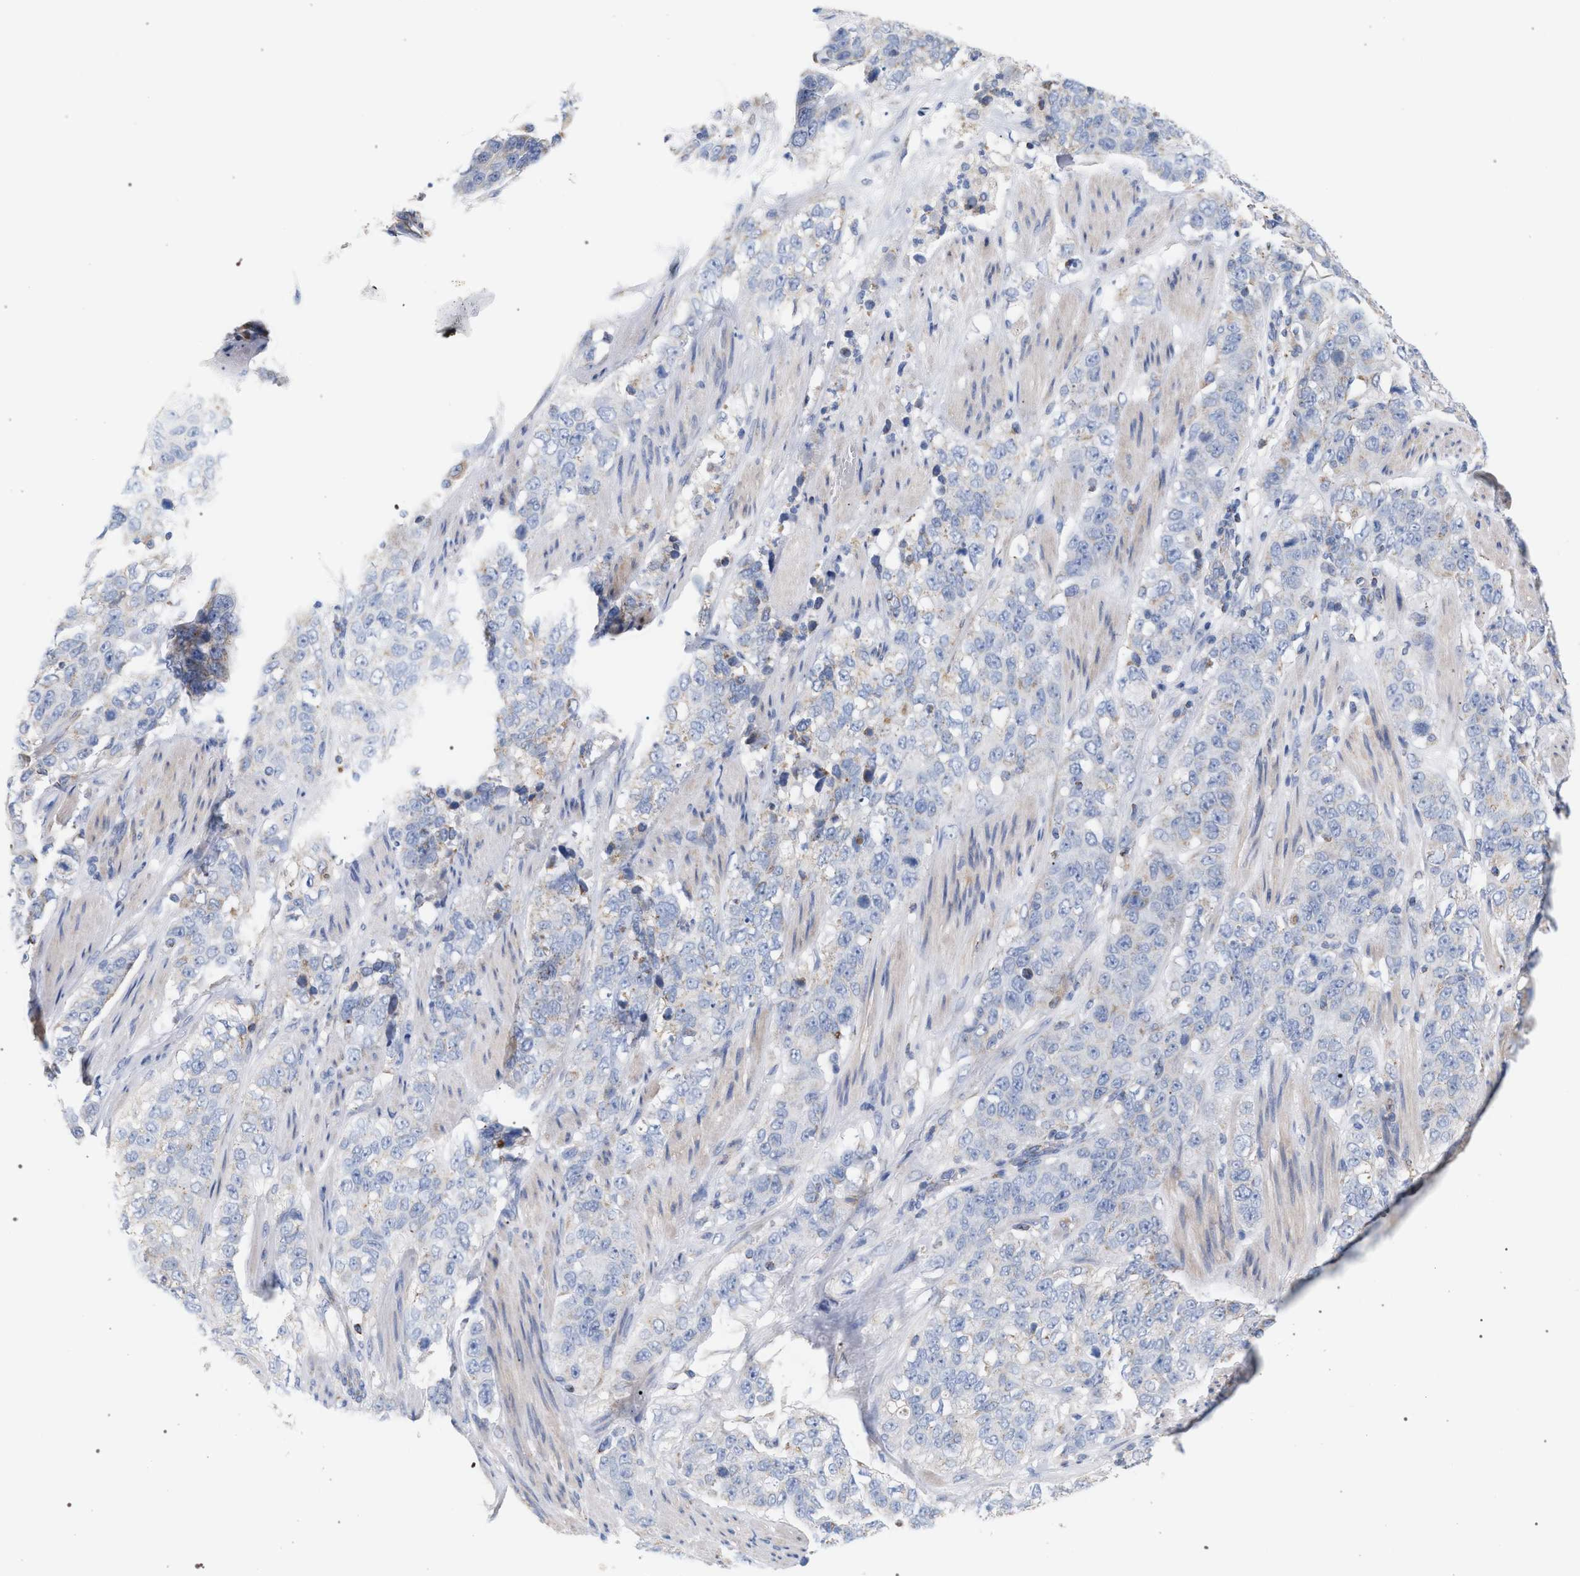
{"staining": {"intensity": "negative", "quantity": "none", "location": "none"}, "tissue": "stomach cancer", "cell_type": "Tumor cells", "image_type": "cancer", "snomed": [{"axis": "morphology", "description": "Adenocarcinoma, NOS"}, {"axis": "topography", "description": "Stomach"}], "caption": "Immunohistochemistry micrograph of neoplastic tissue: stomach cancer stained with DAB (3,3'-diaminobenzidine) demonstrates no significant protein positivity in tumor cells.", "gene": "ECI2", "patient": {"sex": "male", "age": 48}}